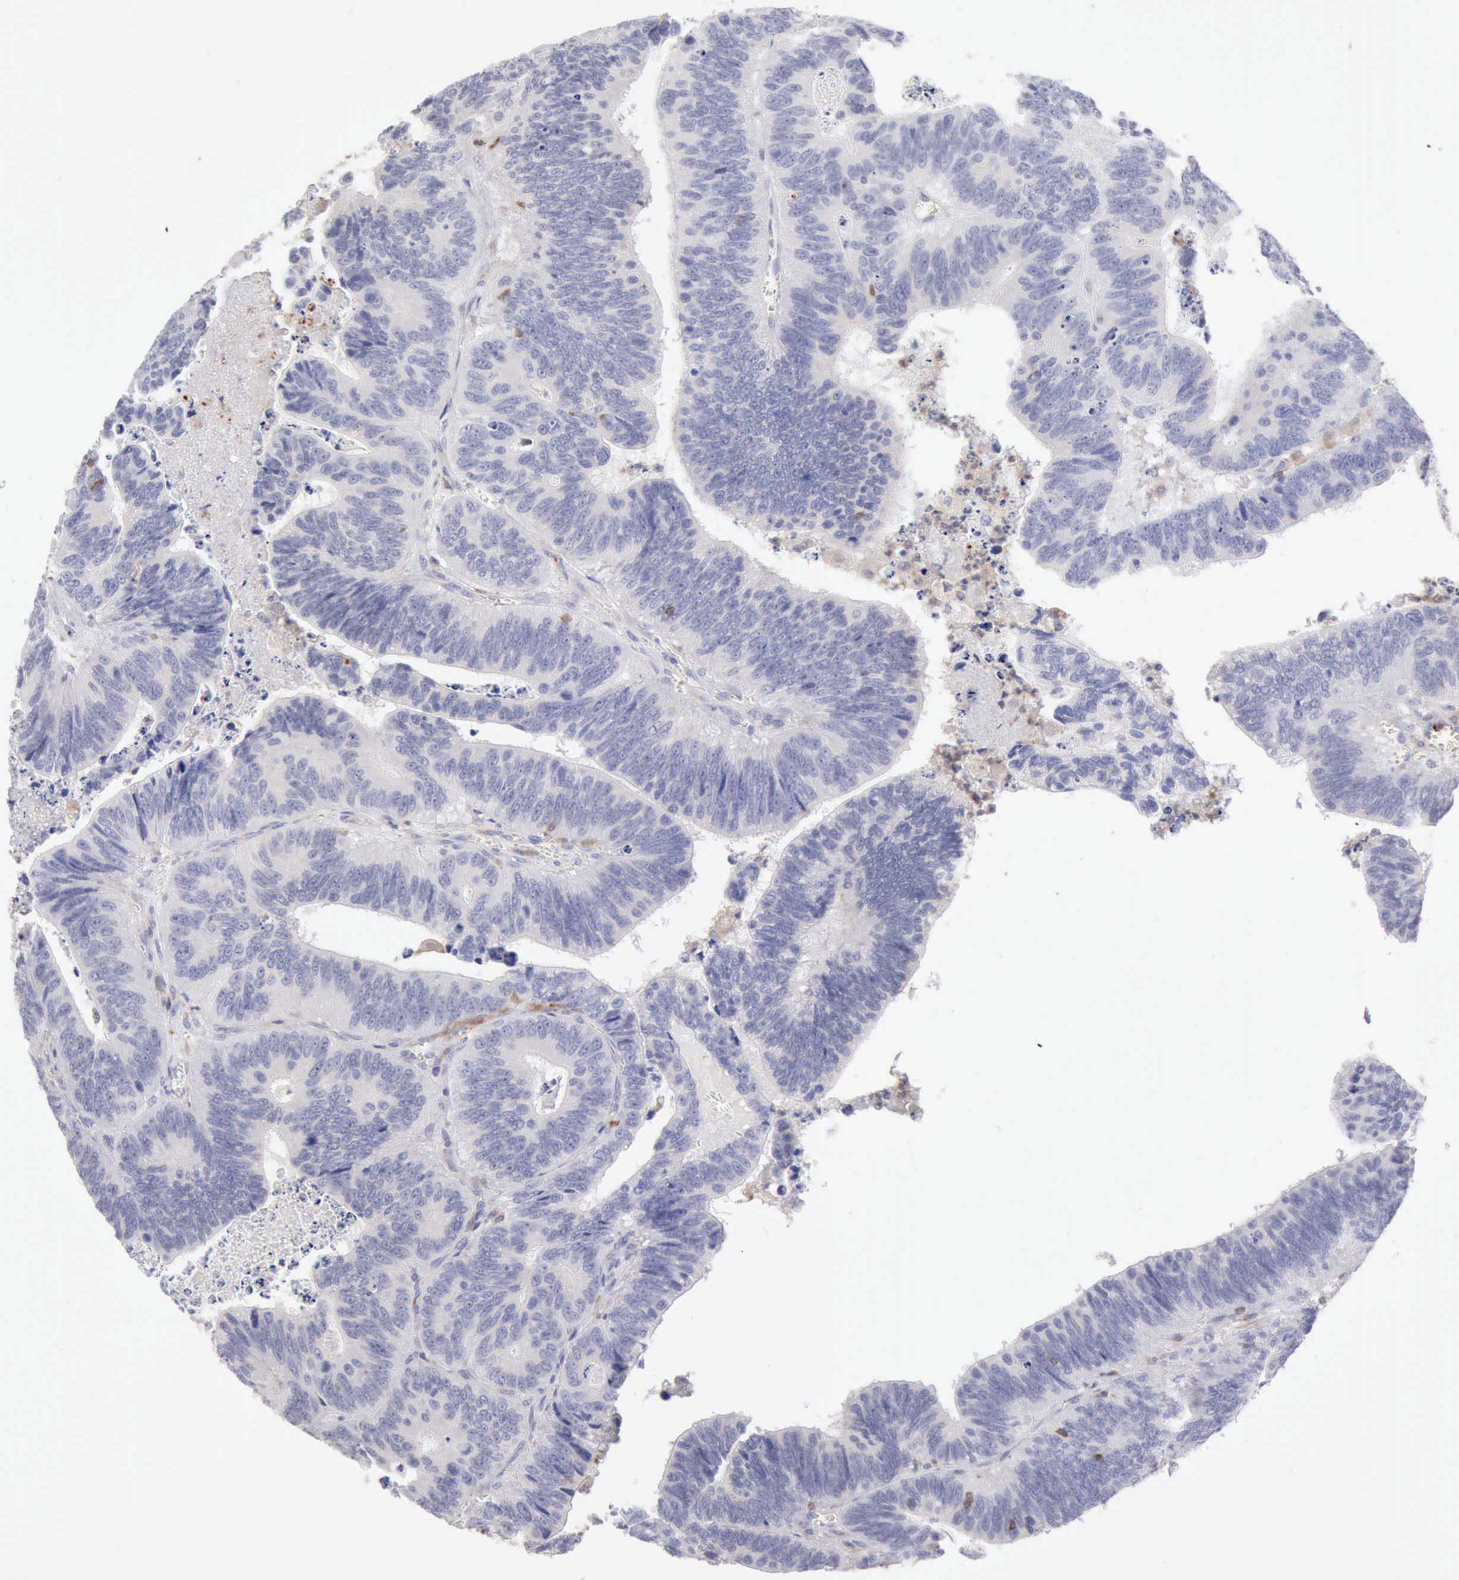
{"staining": {"intensity": "negative", "quantity": "none", "location": "none"}, "tissue": "colorectal cancer", "cell_type": "Tumor cells", "image_type": "cancer", "snomed": [{"axis": "morphology", "description": "Adenocarcinoma, NOS"}, {"axis": "topography", "description": "Colon"}], "caption": "This is an IHC photomicrograph of human adenocarcinoma (colorectal). There is no positivity in tumor cells.", "gene": "SASH3", "patient": {"sex": "male", "age": 72}}